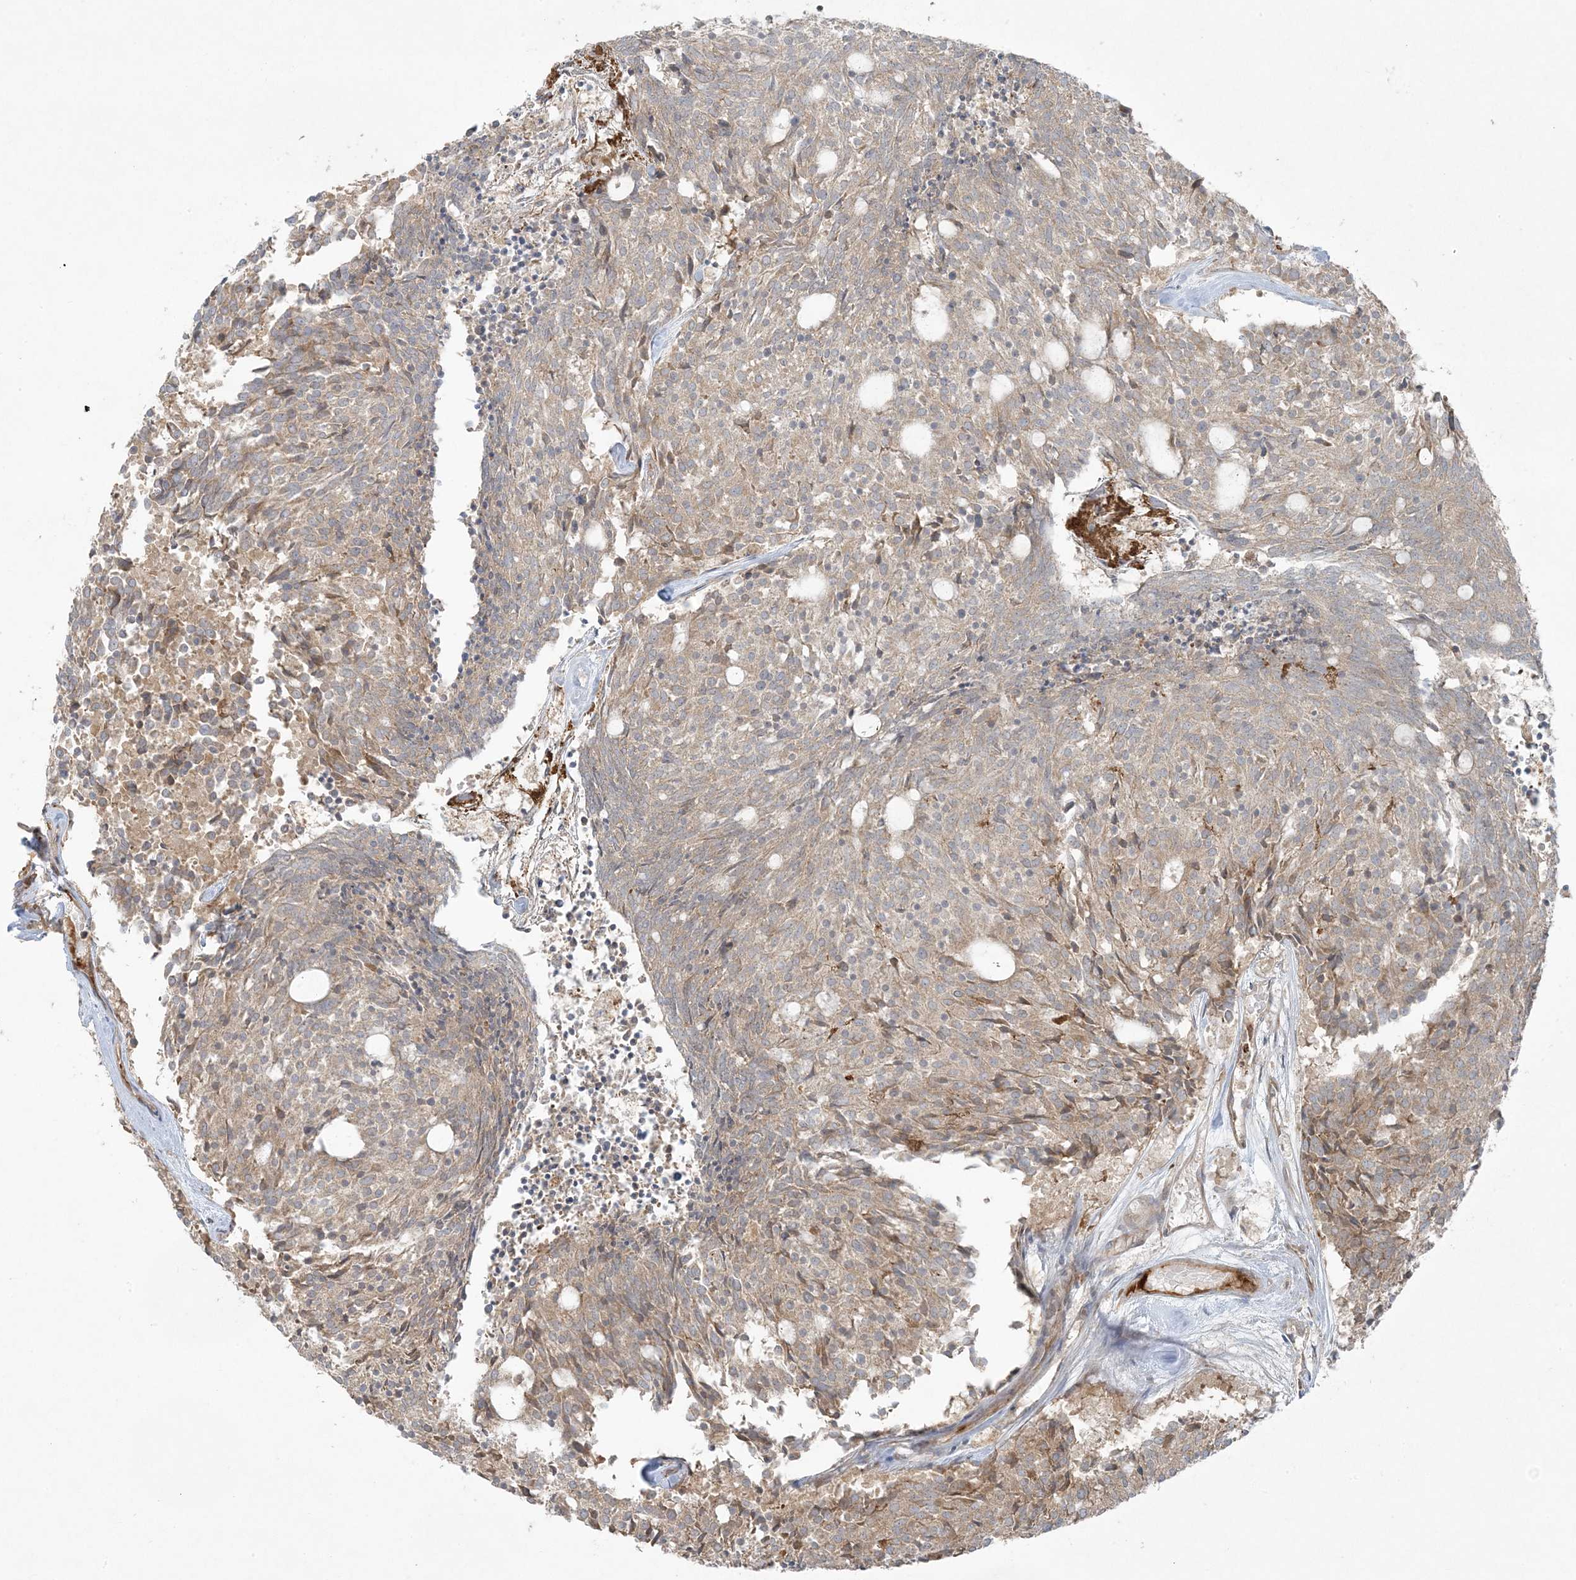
{"staining": {"intensity": "weak", "quantity": ">75%", "location": "cytoplasmic/membranous"}, "tissue": "carcinoid", "cell_type": "Tumor cells", "image_type": "cancer", "snomed": [{"axis": "morphology", "description": "Carcinoid, malignant, NOS"}, {"axis": "topography", "description": "Pancreas"}], "caption": "Immunohistochemistry (IHC) image of carcinoid stained for a protein (brown), which demonstrates low levels of weak cytoplasmic/membranous staining in about >75% of tumor cells.", "gene": "ZNF263", "patient": {"sex": "female", "age": 54}}